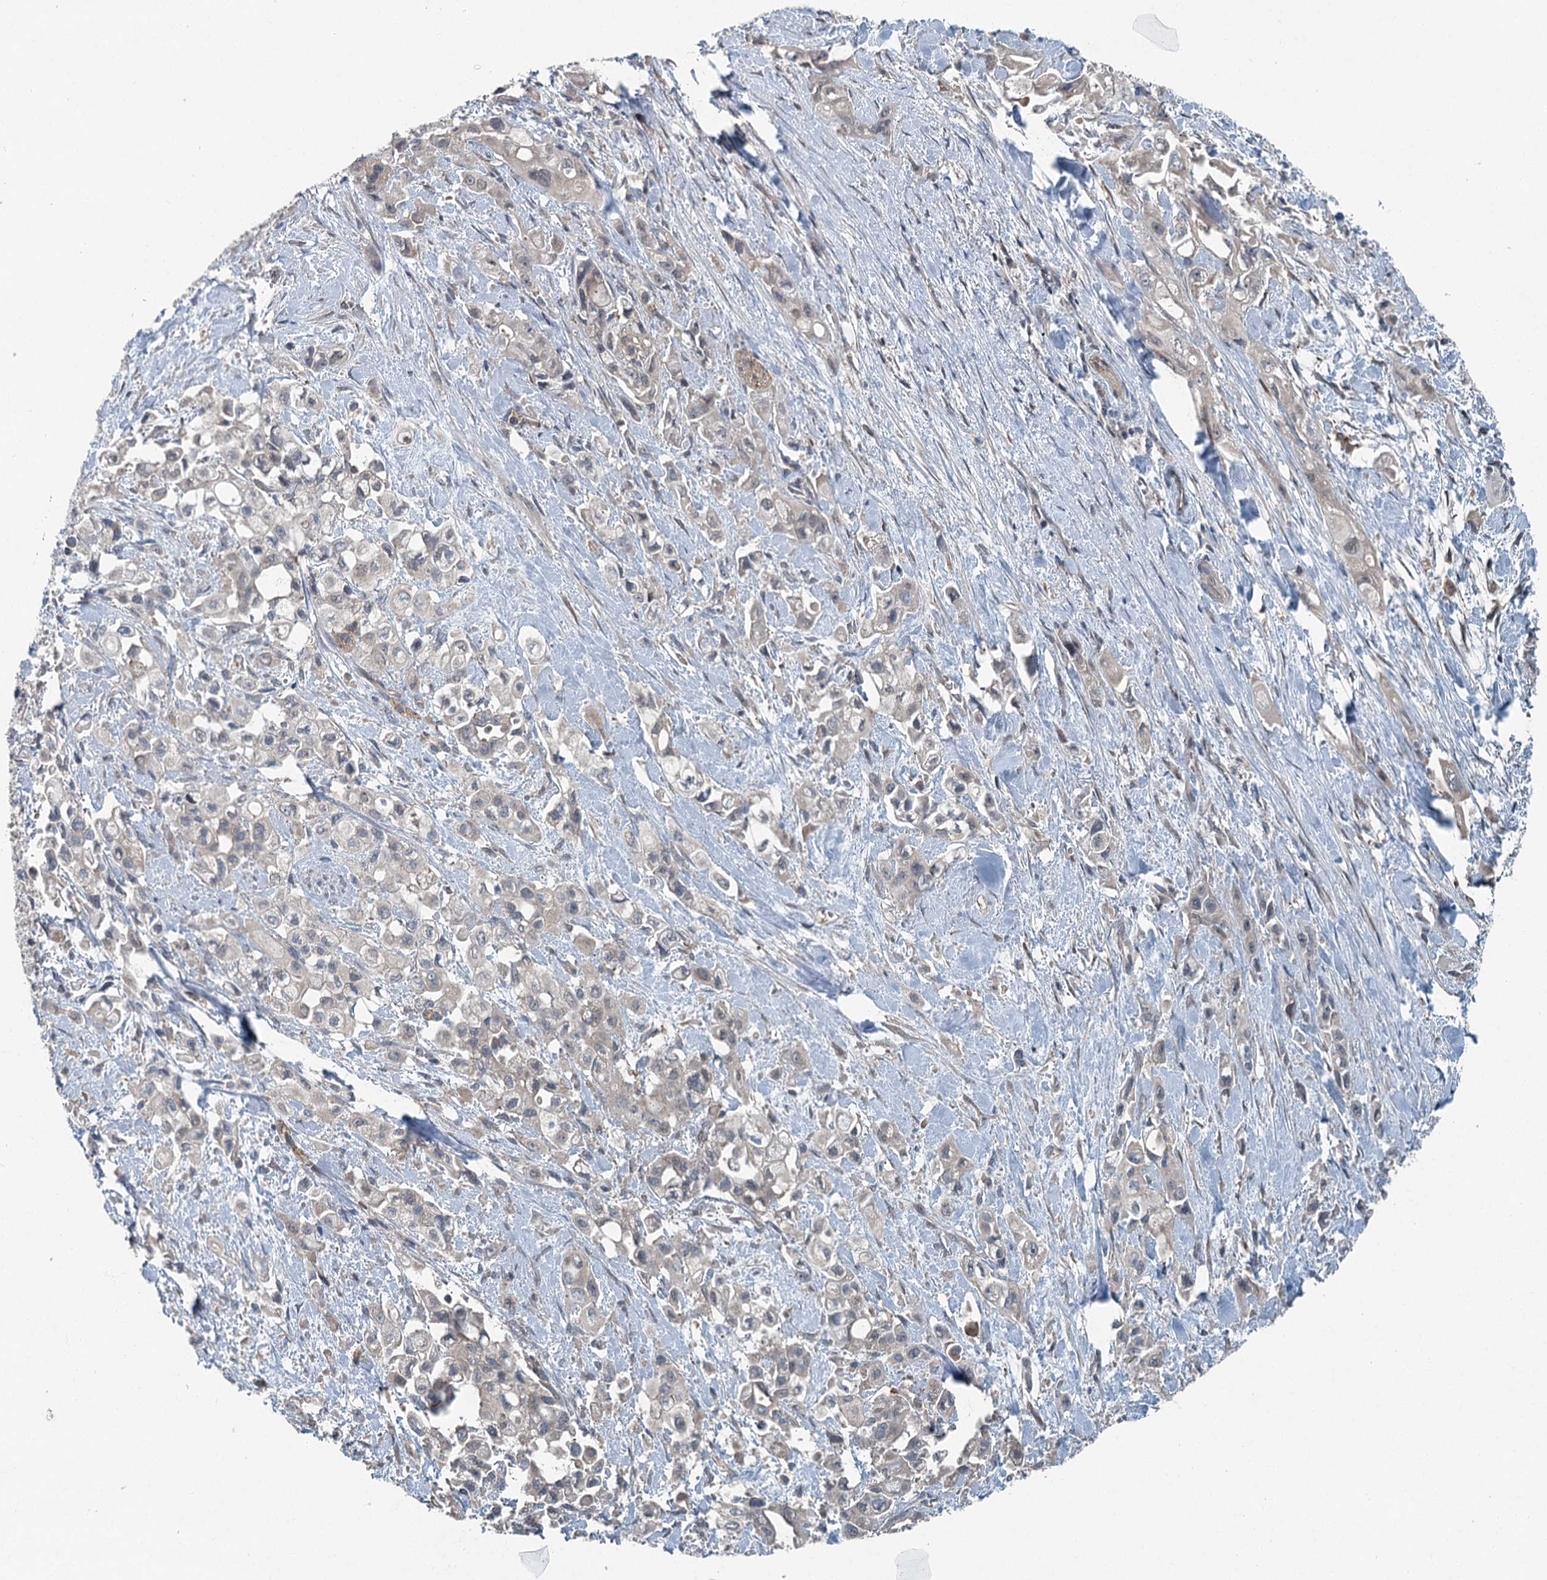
{"staining": {"intensity": "weak", "quantity": "<25%", "location": "cytoplasmic/membranous"}, "tissue": "pancreatic cancer", "cell_type": "Tumor cells", "image_type": "cancer", "snomed": [{"axis": "morphology", "description": "Adenocarcinoma, NOS"}, {"axis": "topography", "description": "Pancreas"}], "caption": "This is a micrograph of IHC staining of pancreatic adenocarcinoma, which shows no positivity in tumor cells.", "gene": "SKIC3", "patient": {"sex": "female", "age": 66}}